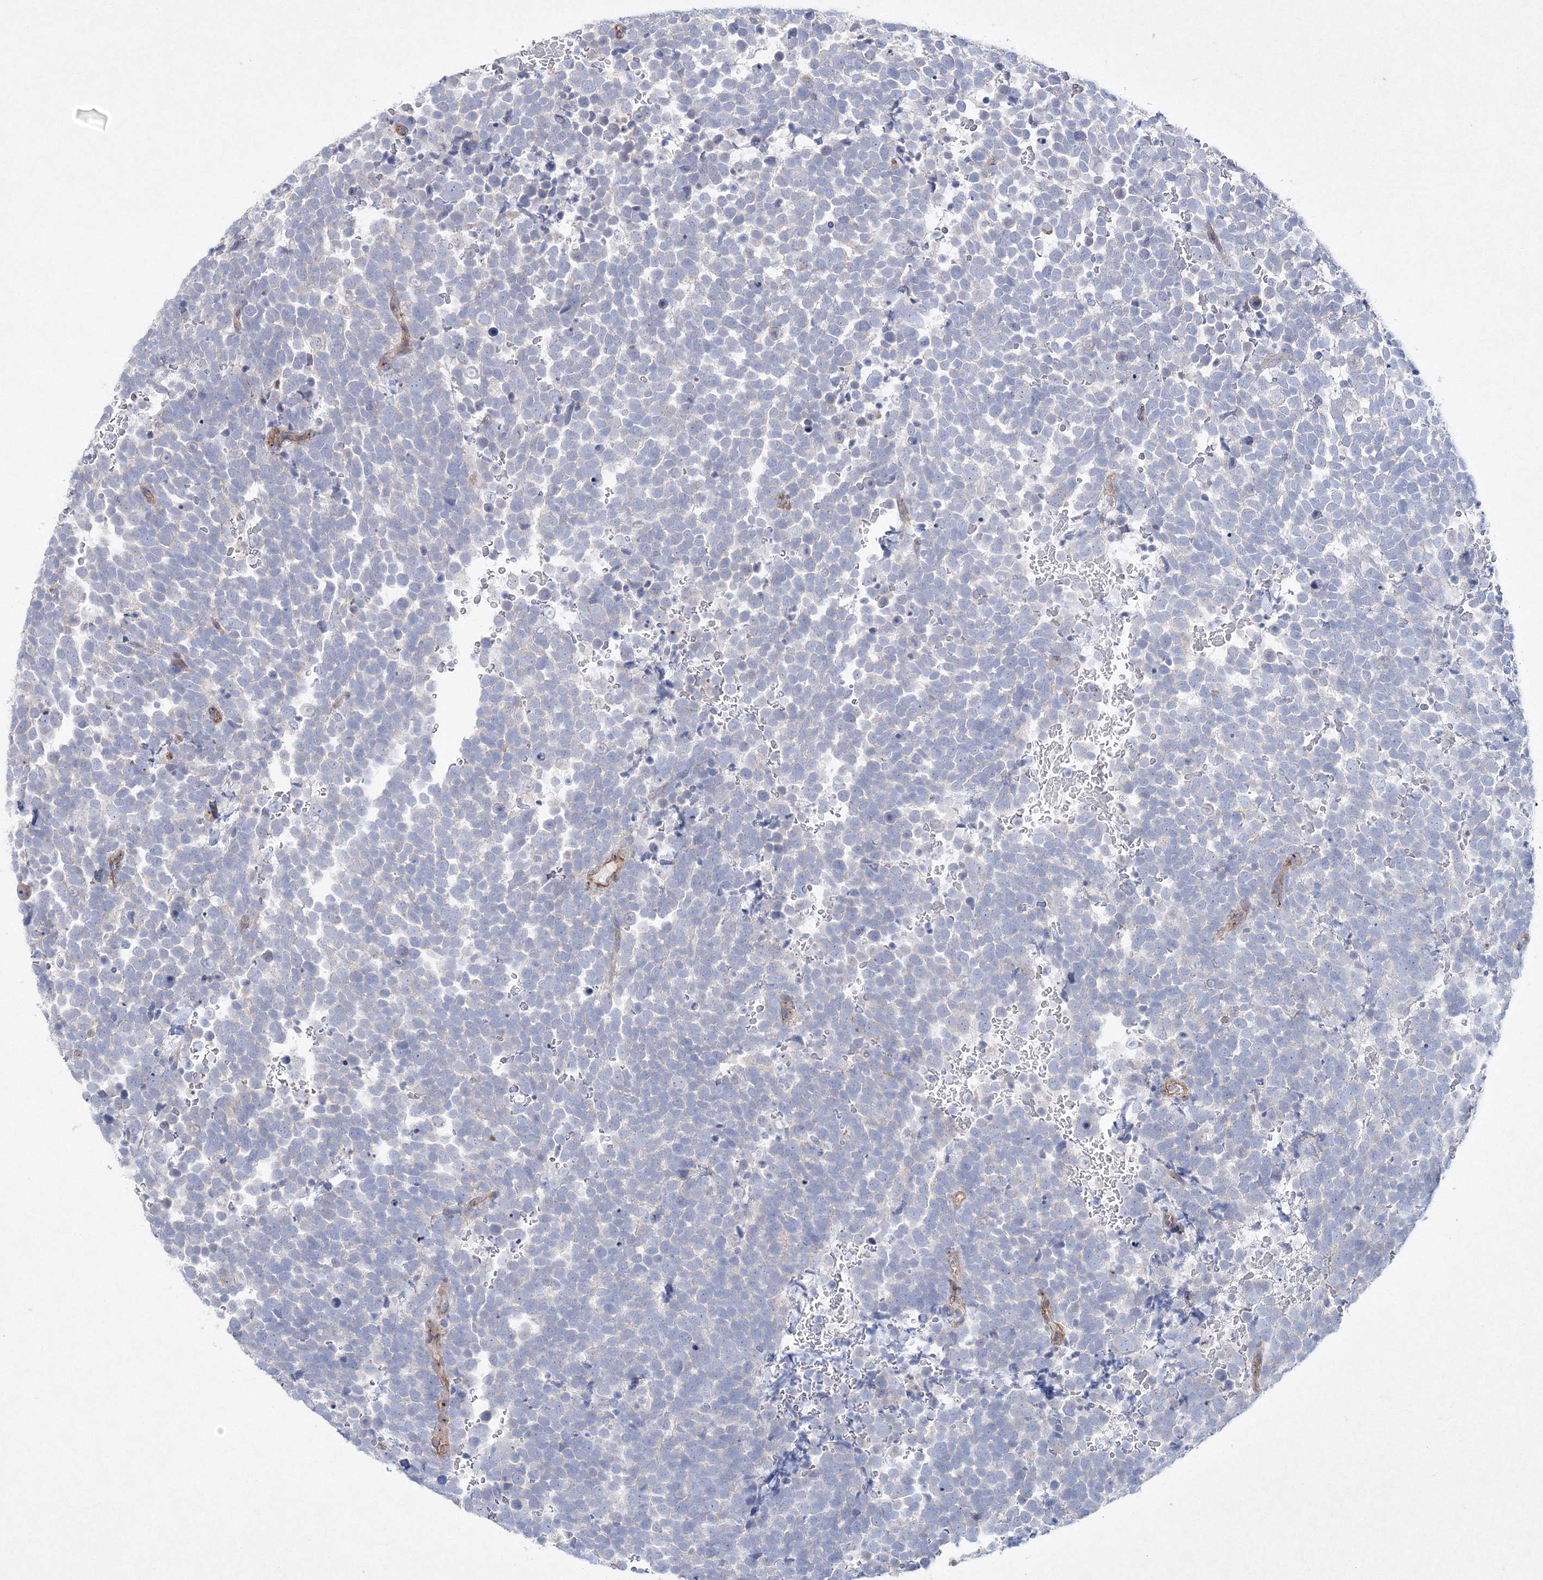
{"staining": {"intensity": "negative", "quantity": "none", "location": "none"}, "tissue": "urothelial cancer", "cell_type": "Tumor cells", "image_type": "cancer", "snomed": [{"axis": "morphology", "description": "Urothelial carcinoma, High grade"}, {"axis": "topography", "description": "Urinary bladder"}], "caption": "The image shows no significant positivity in tumor cells of urothelial cancer. (DAB (3,3'-diaminobenzidine) immunohistochemistry (IHC) visualized using brightfield microscopy, high magnification).", "gene": "NAA40", "patient": {"sex": "female", "age": 82}}